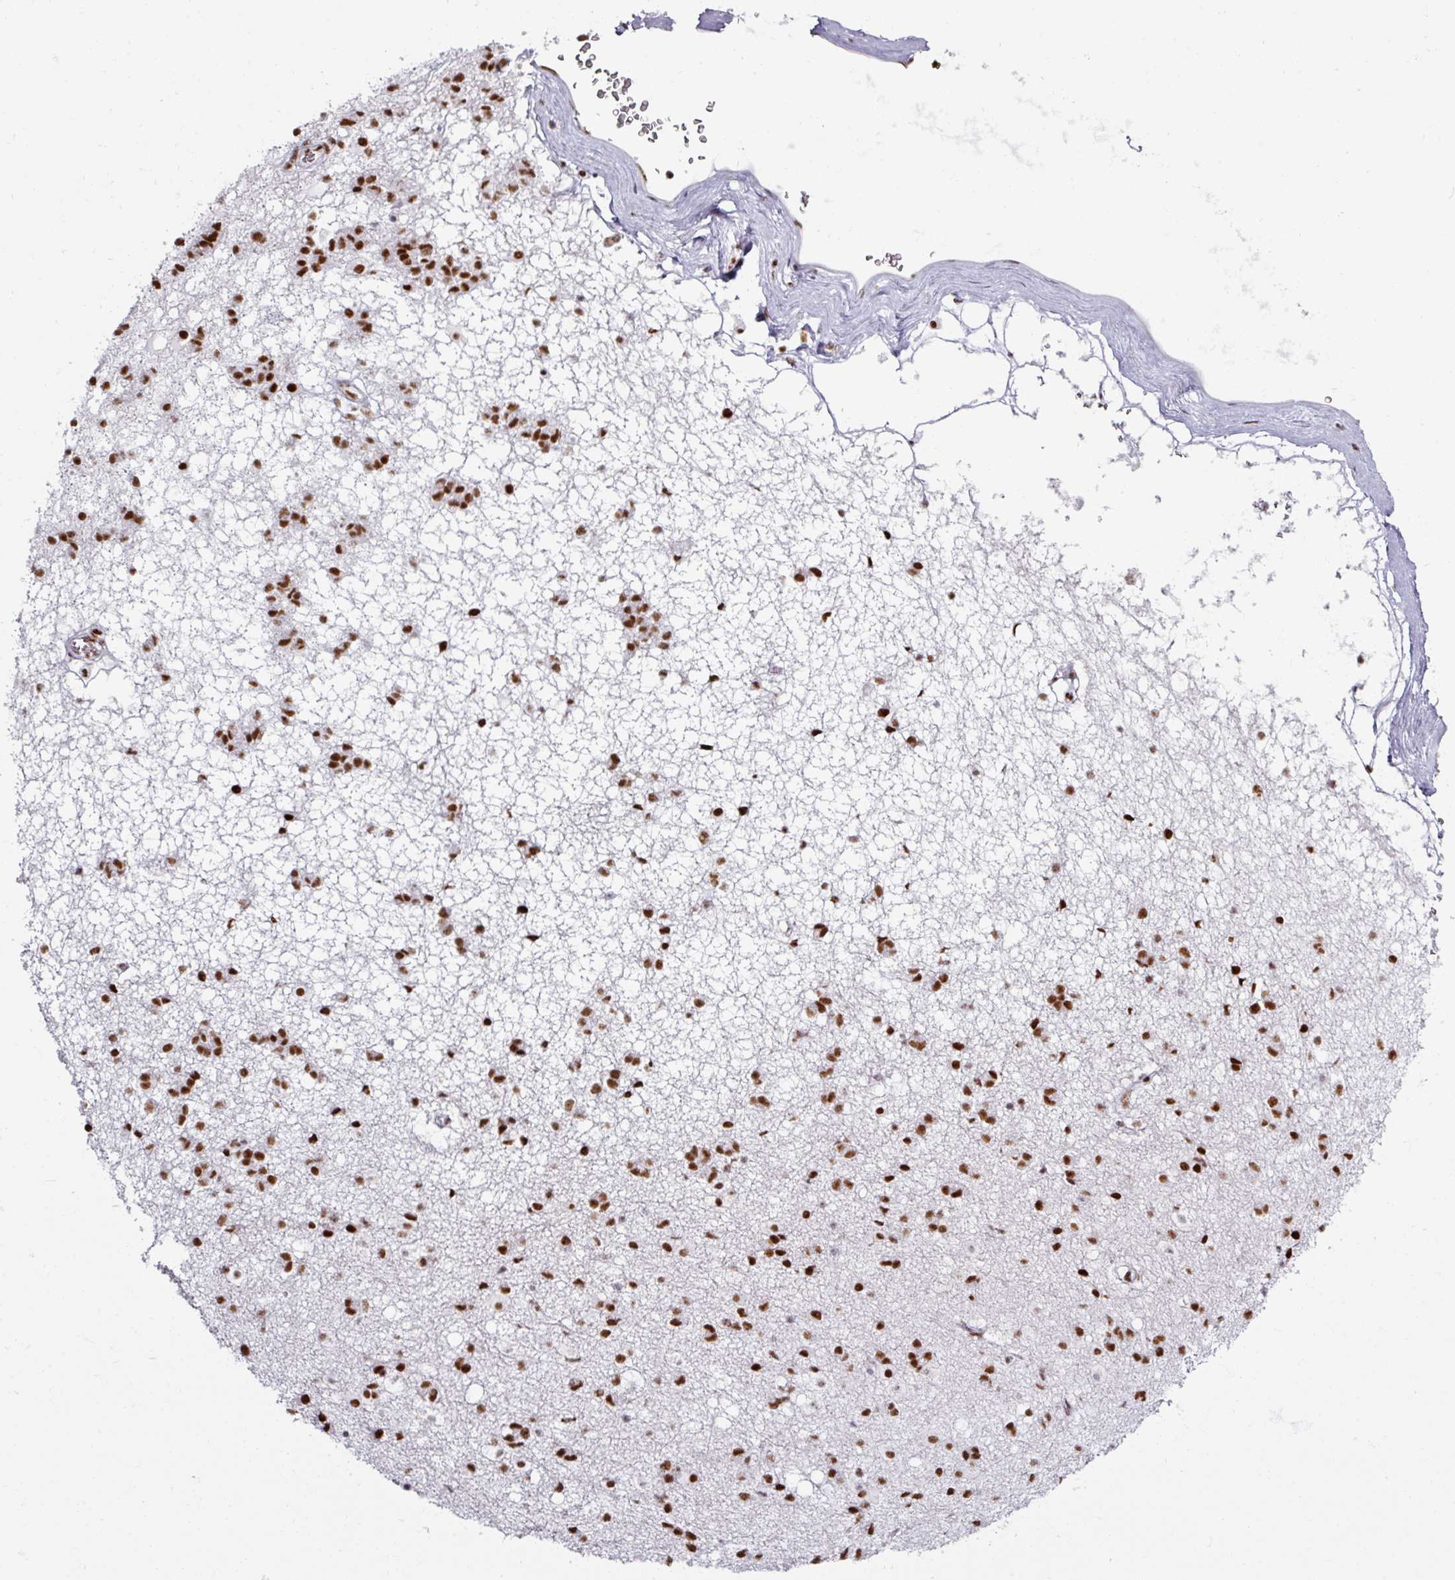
{"staining": {"intensity": "strong", "quantity": ">75%", "location": "nuclear"}, "tissue": "caudate", "cell_type": "Glial cells", "image_type": "normal", "snomed": [{"axis": "morphology", "description": "Normal tissue, NOS"}, {"axis": "topography", "description": "Lateral ventricle wall"}], "caption": "The immunohistochemical stain shows strong nuclear expression in glial cells of normal caudate.", "gene": "ADAR", "patient": {"sex": "male", "age": 58}}